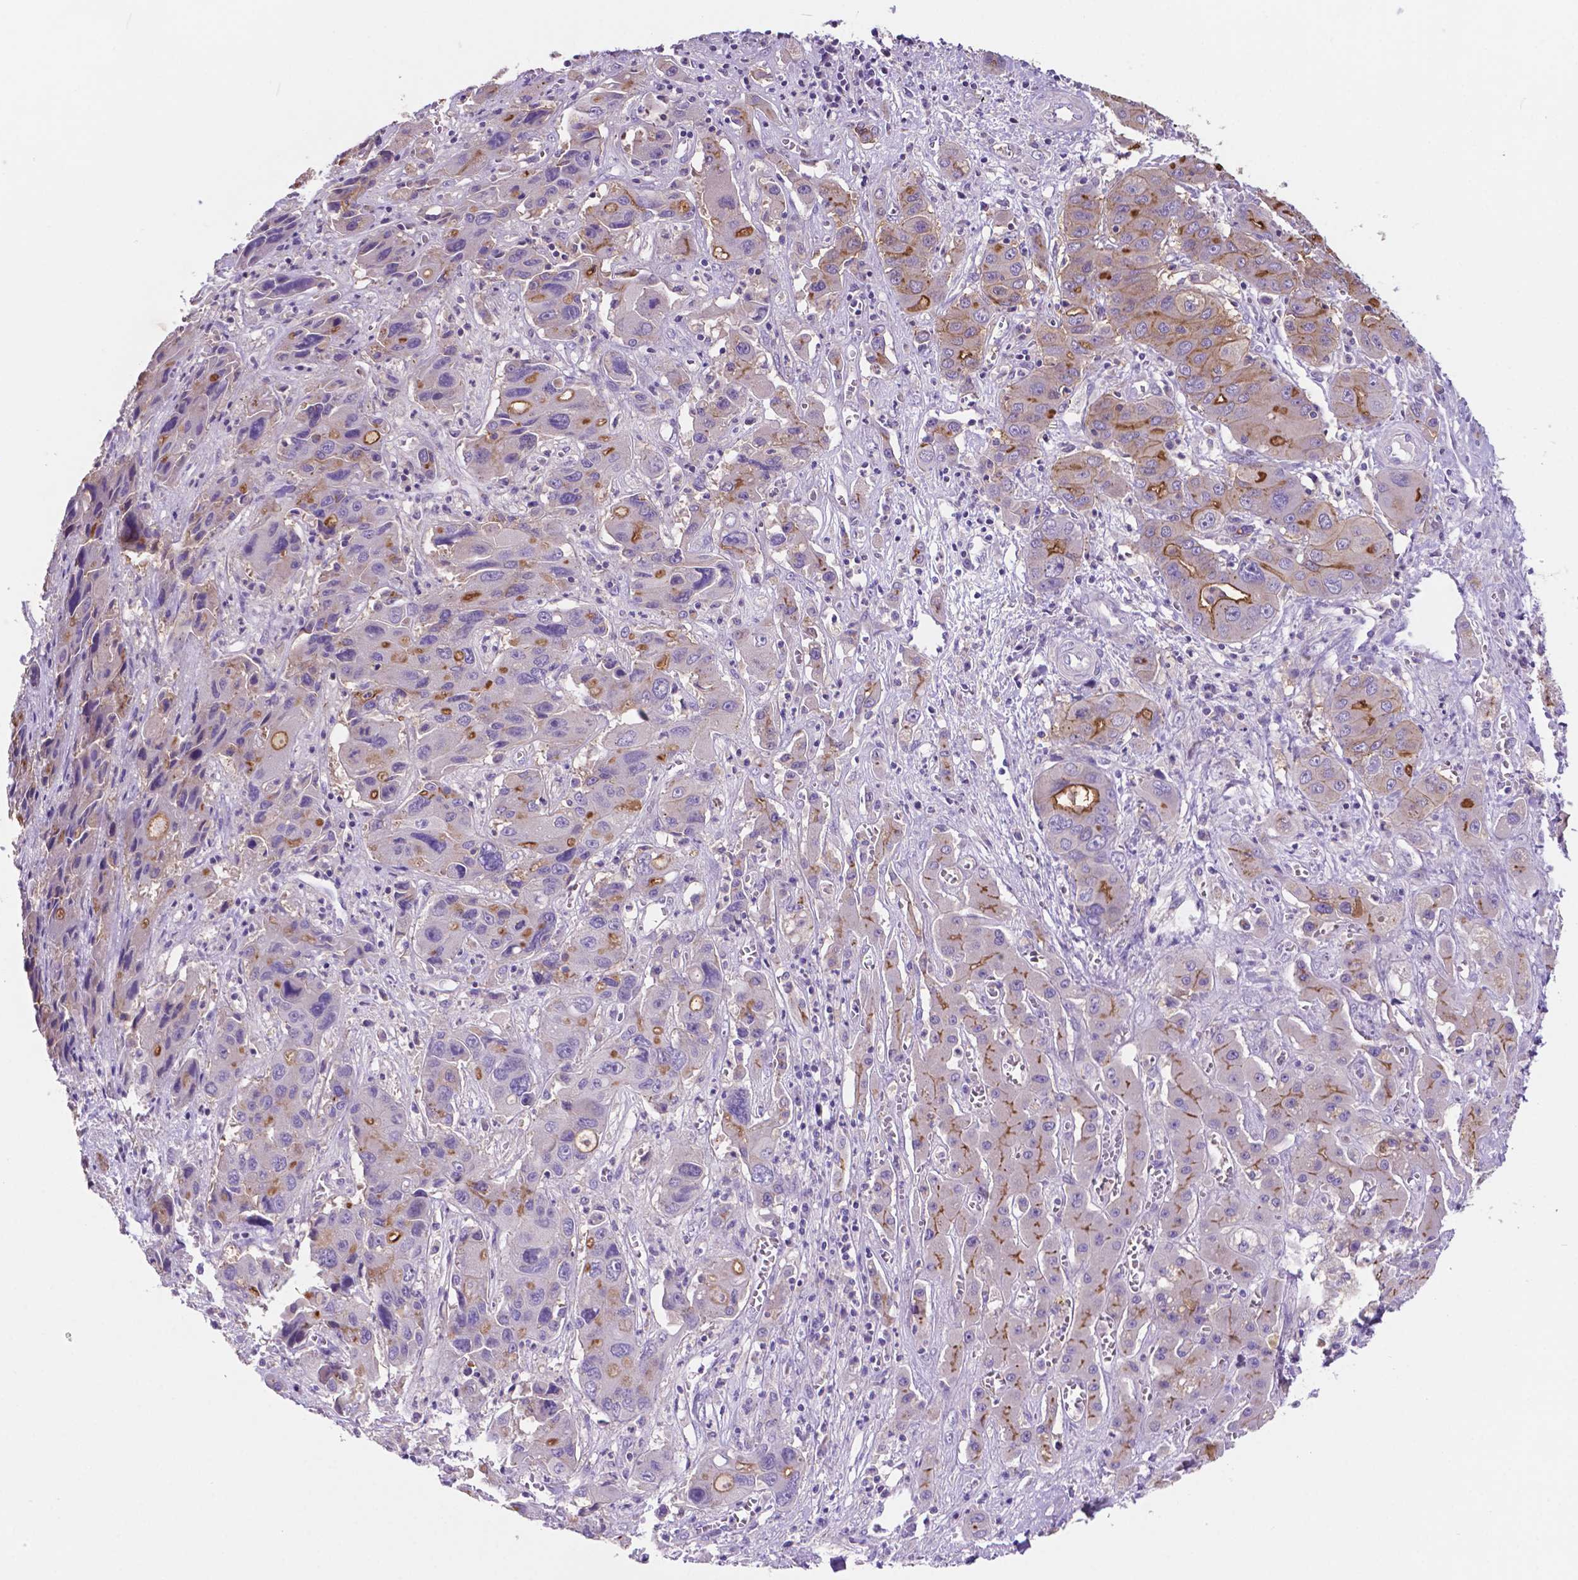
{"staining": {"intensity": "moderate", "quantity": "<25%", "location": "cytoplasmic/membranous"}, "tissue": "liver cancer", "cell_type": "Tumor cells", "image_type": "cancer", "snomed": [{"axis": "morphology", "description": "Cholangiocarcinoma"}, {"axis": "topography", "description": "Liver"}], "caption": "A histopathology image of human liver cancer (cholangiocarcinoma) stained for a protein reveals moderate cytoplasmic/membranous brown staining in tumor cells.", "gene": "PRPS2", "patient": {"sex": "male", "age": 67}}